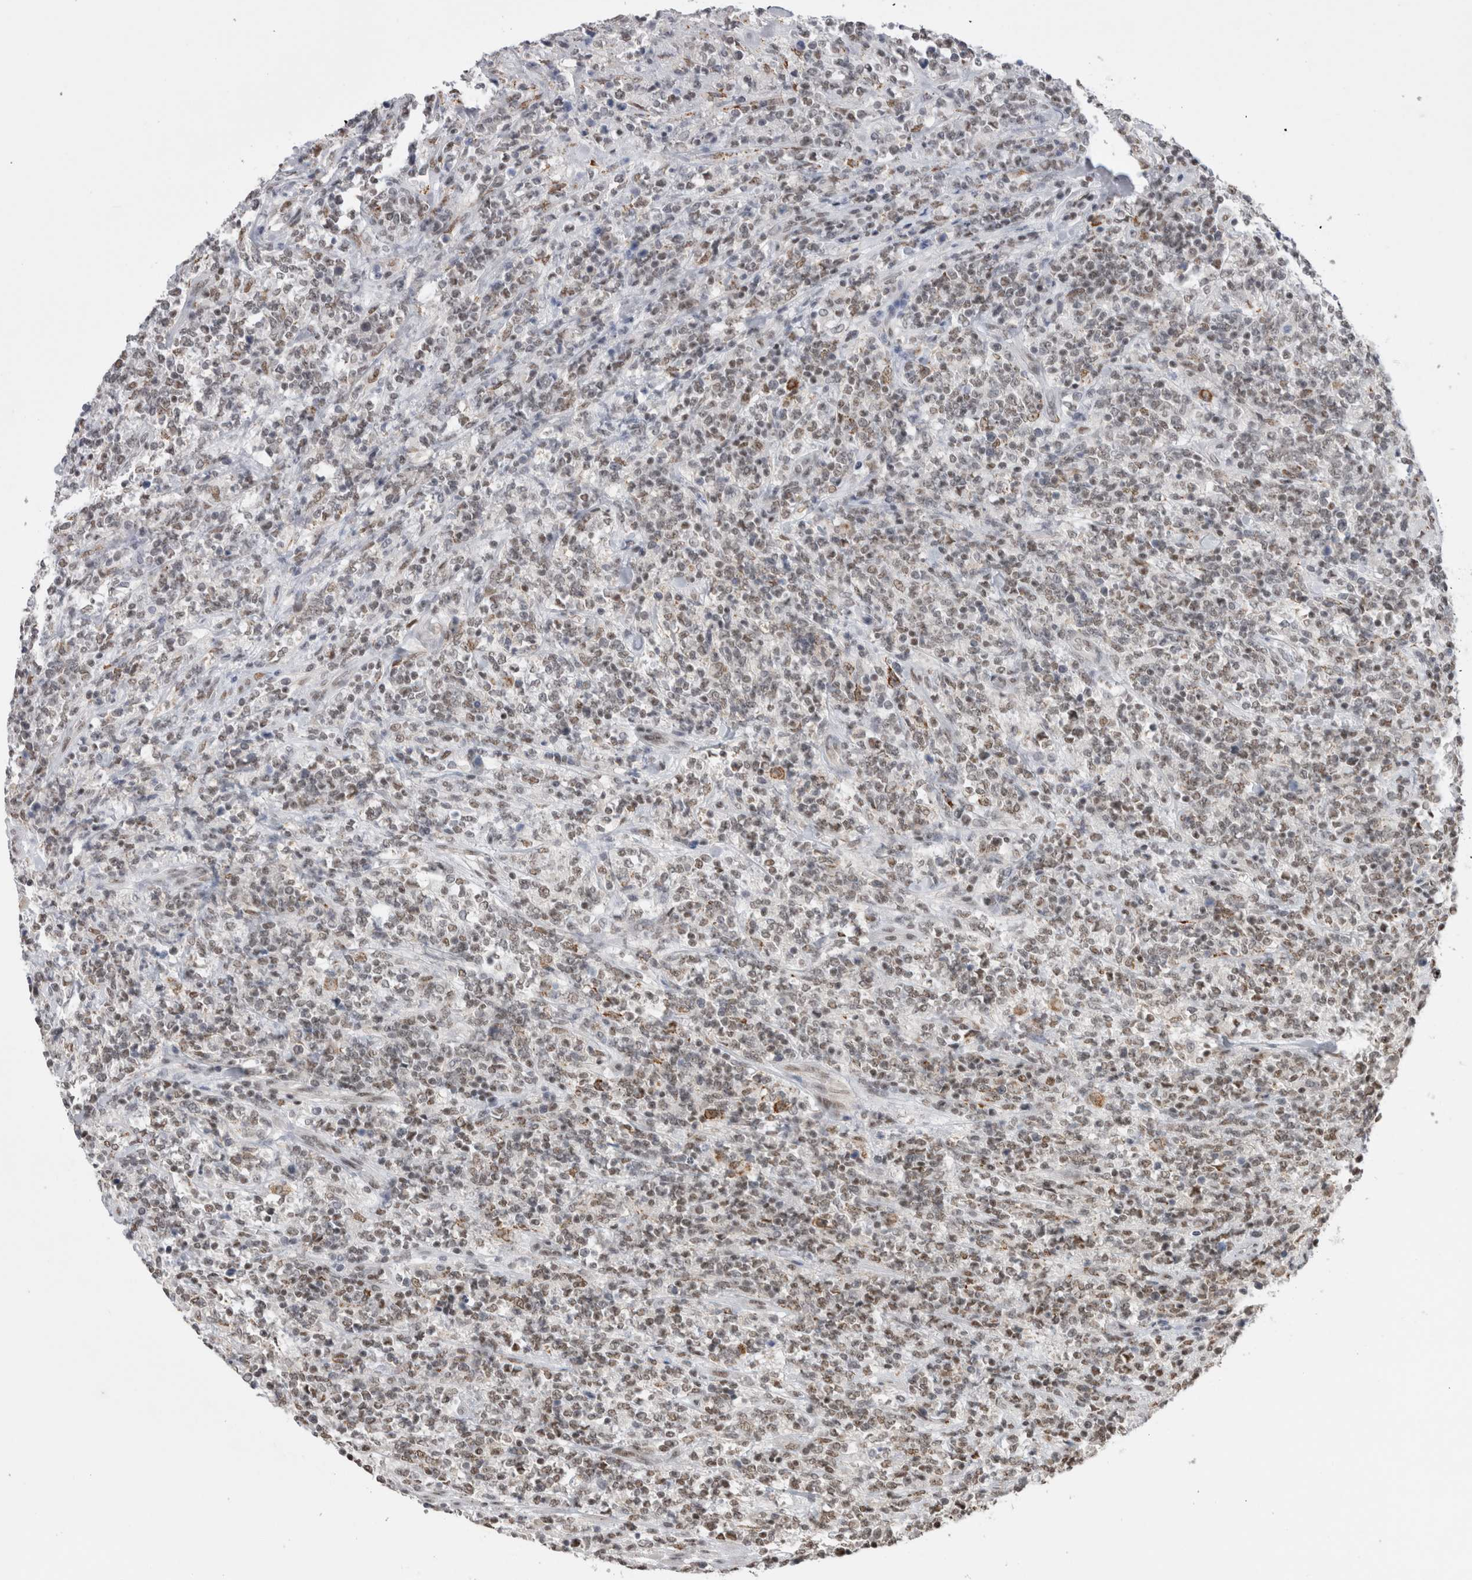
{"staining": {"intensity": "weak", "quantity": "25%-75%", "location": "nuclear"}, "tissue": "lymphoma", "cell_type": "Tumor cells", "image_type": "cancer", "snomed": [{"axis": "morphology", "description": "Malignant lymphoma, non-Hodgkin's type, High grade"}, {"axis": "topography", "description": "Soft tissue"}], "caption": "High-magnification brightfield microscopy of high-grade malignant lymphoma, non-Hodgkin's type stained with DAB (brown) and counterstained with hematoxylin (blue). tumor cells exhibit weak nuclear expression is seen in about25%-75% of cells. The protein is shown in brown color, while the nuclei are stained blue.", "gene": "DAXX", "patient": {"sex": "male", "age": 18}}